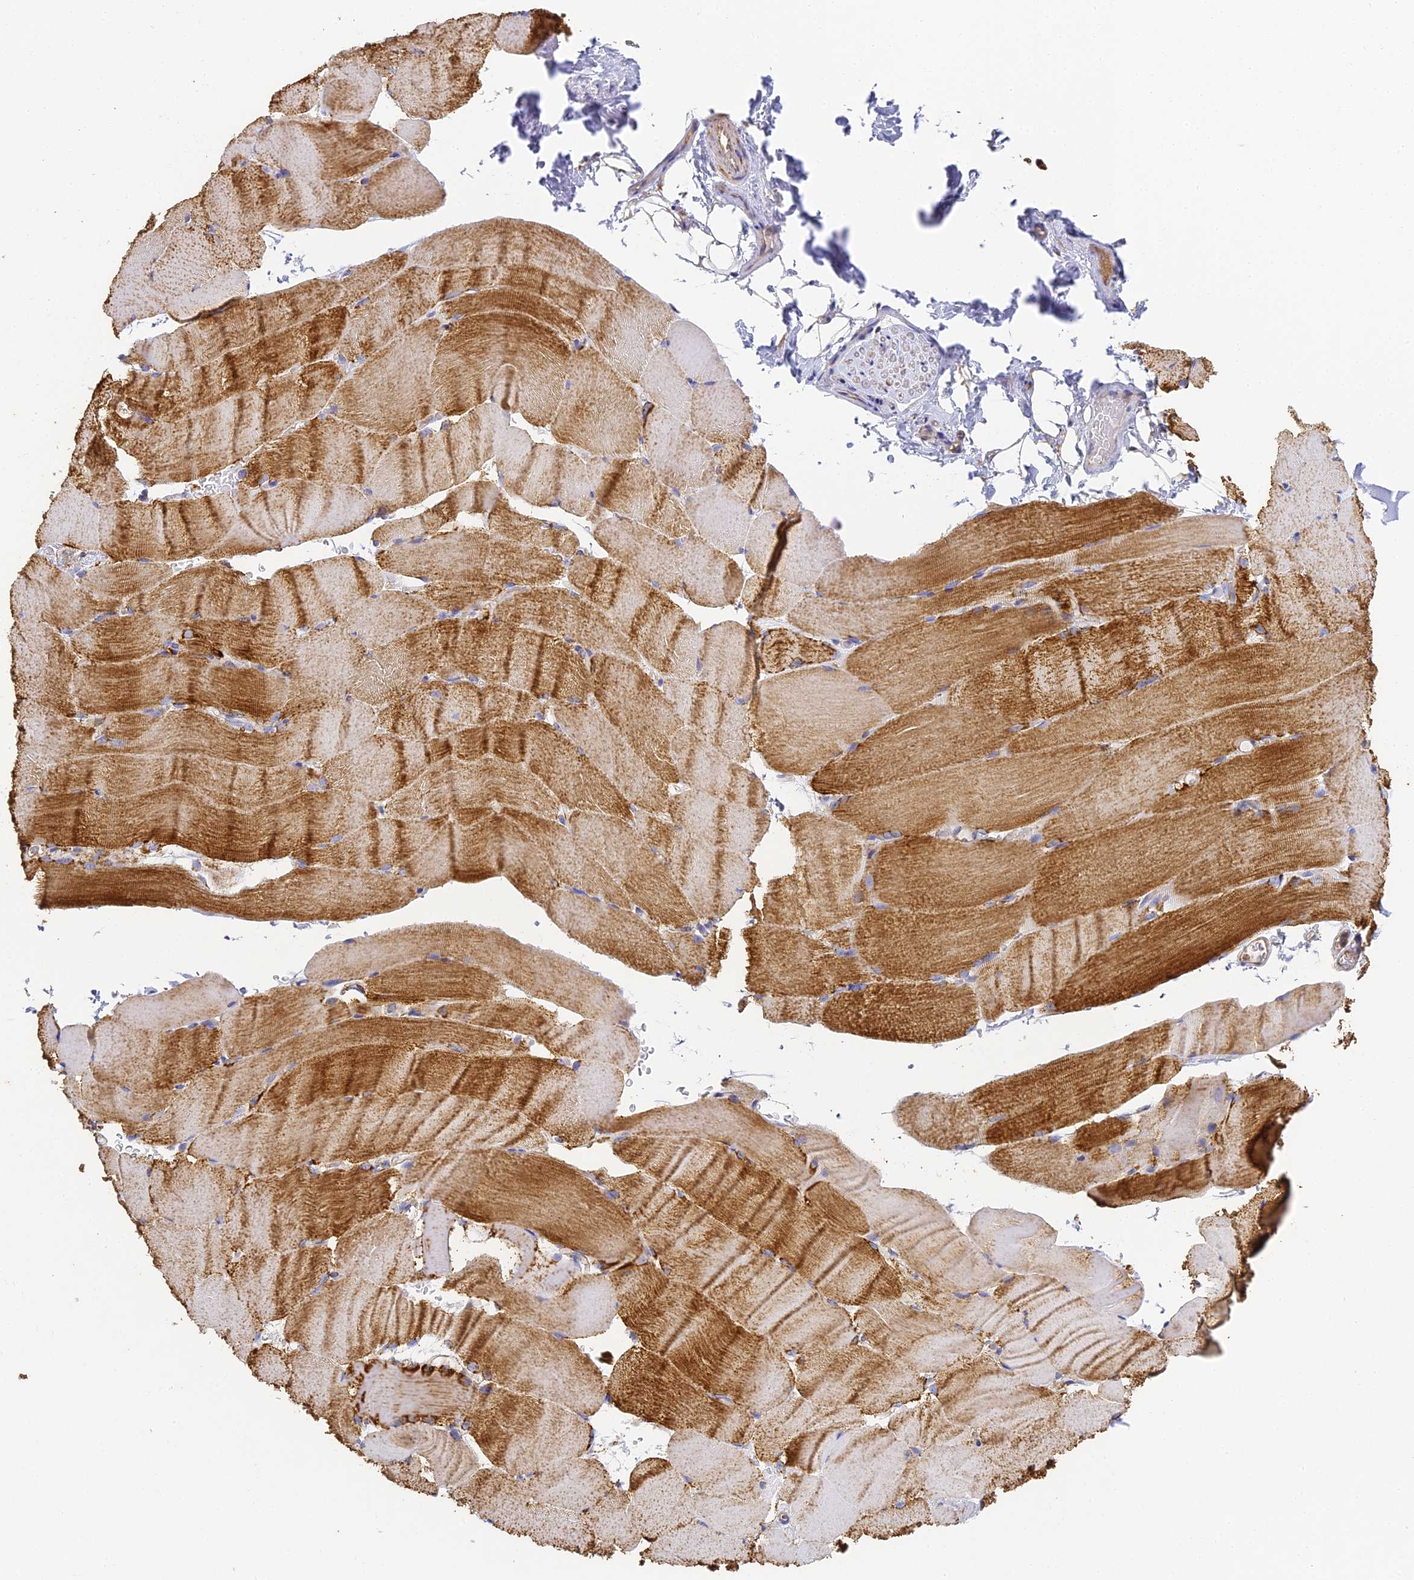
{"staining": {"intensity": "moderate", "quantity": "25%-75%", "location": "cytoplasmic/membranous"}, "tissue": "skeletal muscle", "cell_type": "Myocytes", "image_type": "normal", "snomed": [{"axis": "morphology", "description": "Normal tissue, NOS"}, {"axis": "topography", "description": "Skeletal muscle"}, {"axis": "topography", "description": "Parathyroid gland"}], "caption": "Immunohistochemistry micrograph of normal human skeletal muscle stained for a protein (brown), which exhibits medium levels of moderate cytoplasmic/membranous expression in about 25%-75% of myocytes.", "gene": "COX6C", "patient": {"sex": "female", "age": 37}}